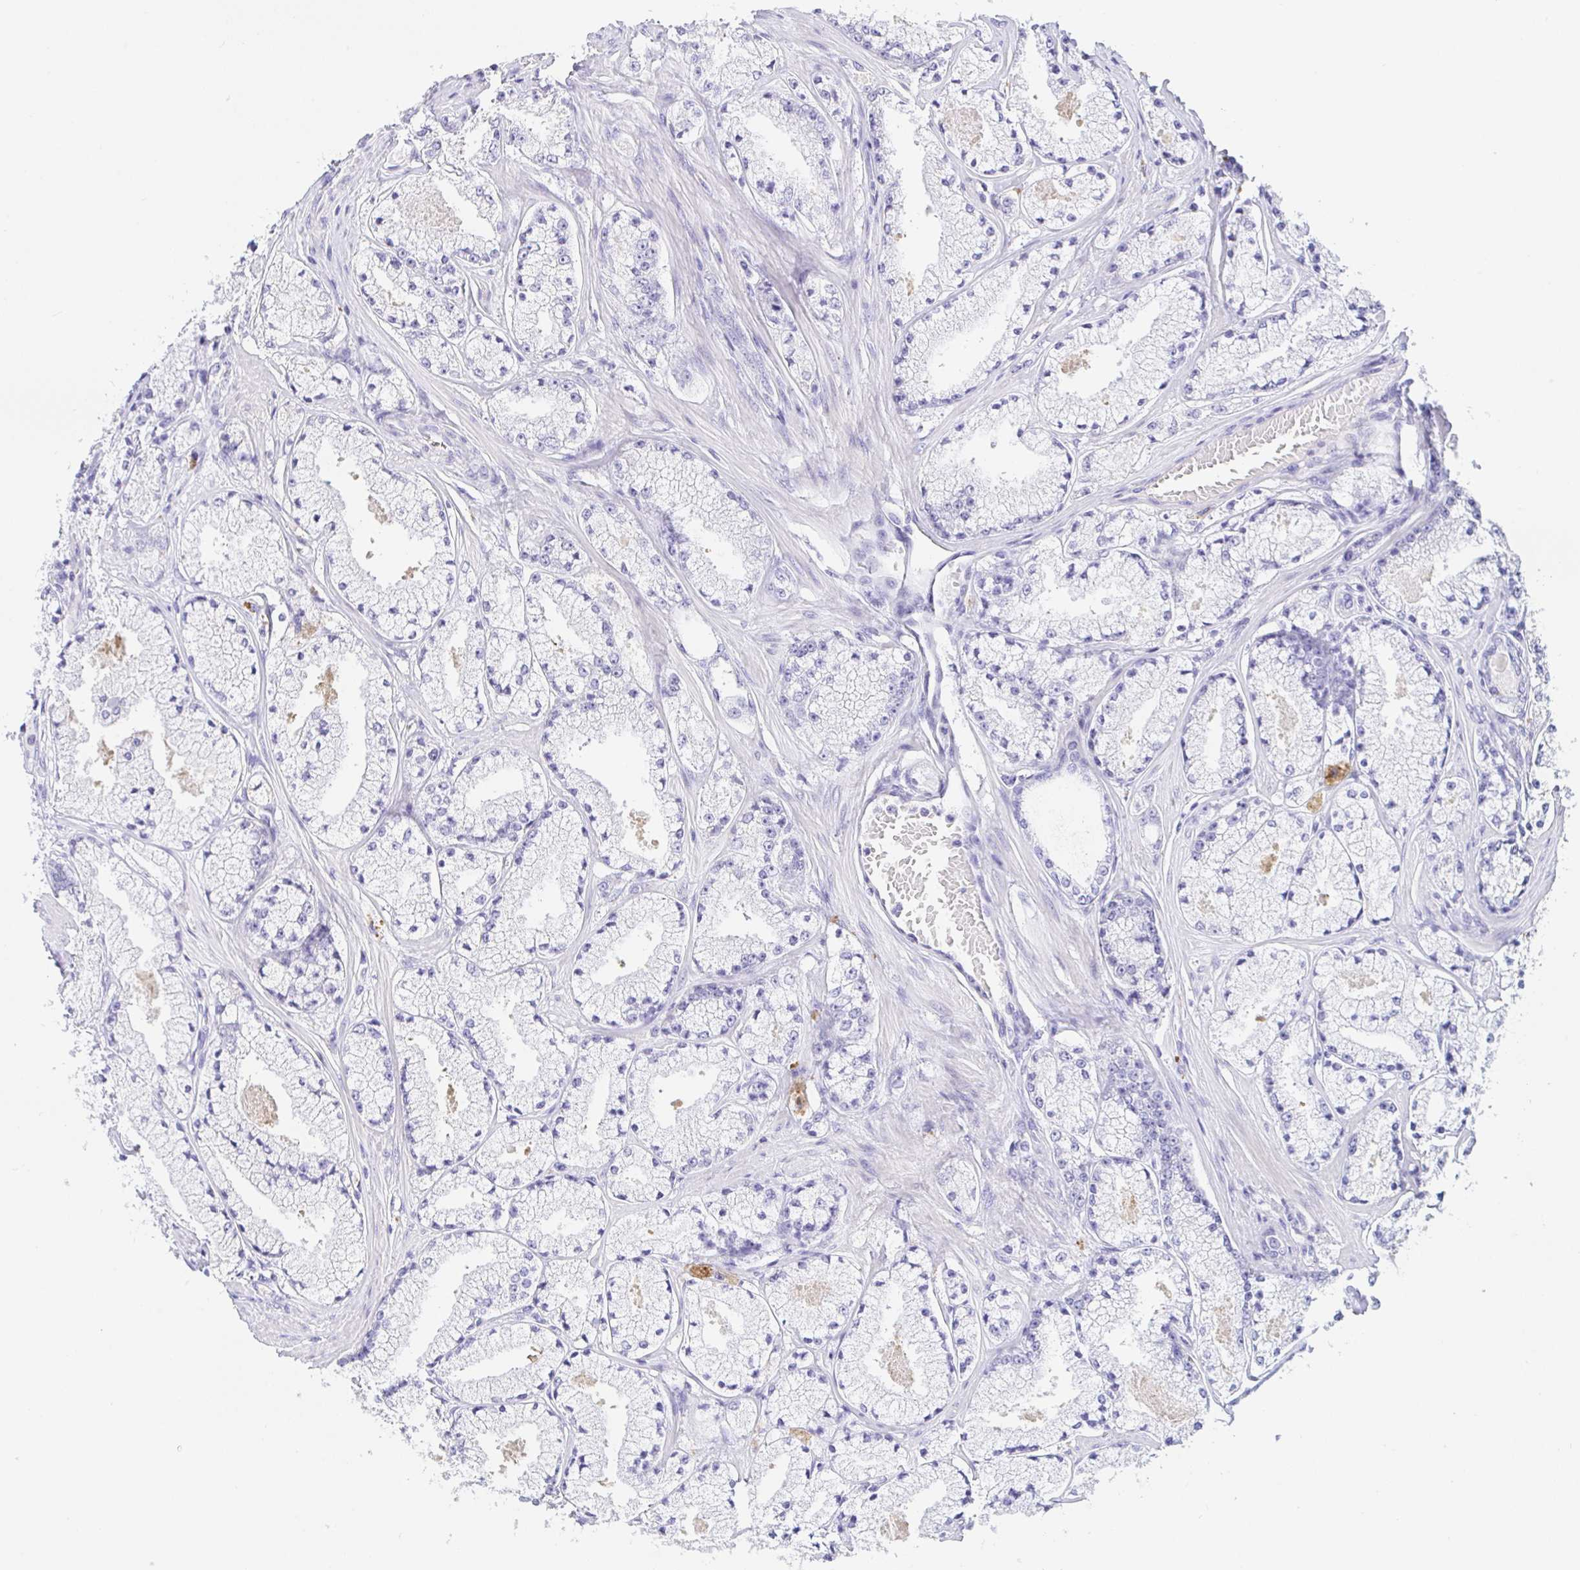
{"staining": {"intensity": "negative", "quantity": "none", "location": "none"}, "tissue": "prostate cancer", "cell_type": "Tumor cells", "image_type": "cancer", "snomed": [{"axis": "morphology", "description": "Adenocarcinoma, High grade"}, {"axis": "topography", "description": "Prostate"}], "caption": "A micrograph of prostate cancer (high-grade adenocarcinoma) stained for a protein displays no brown staining in tumor cells.", "gene": "PAX8", "patient": {"sex": "male", "age": 63}}